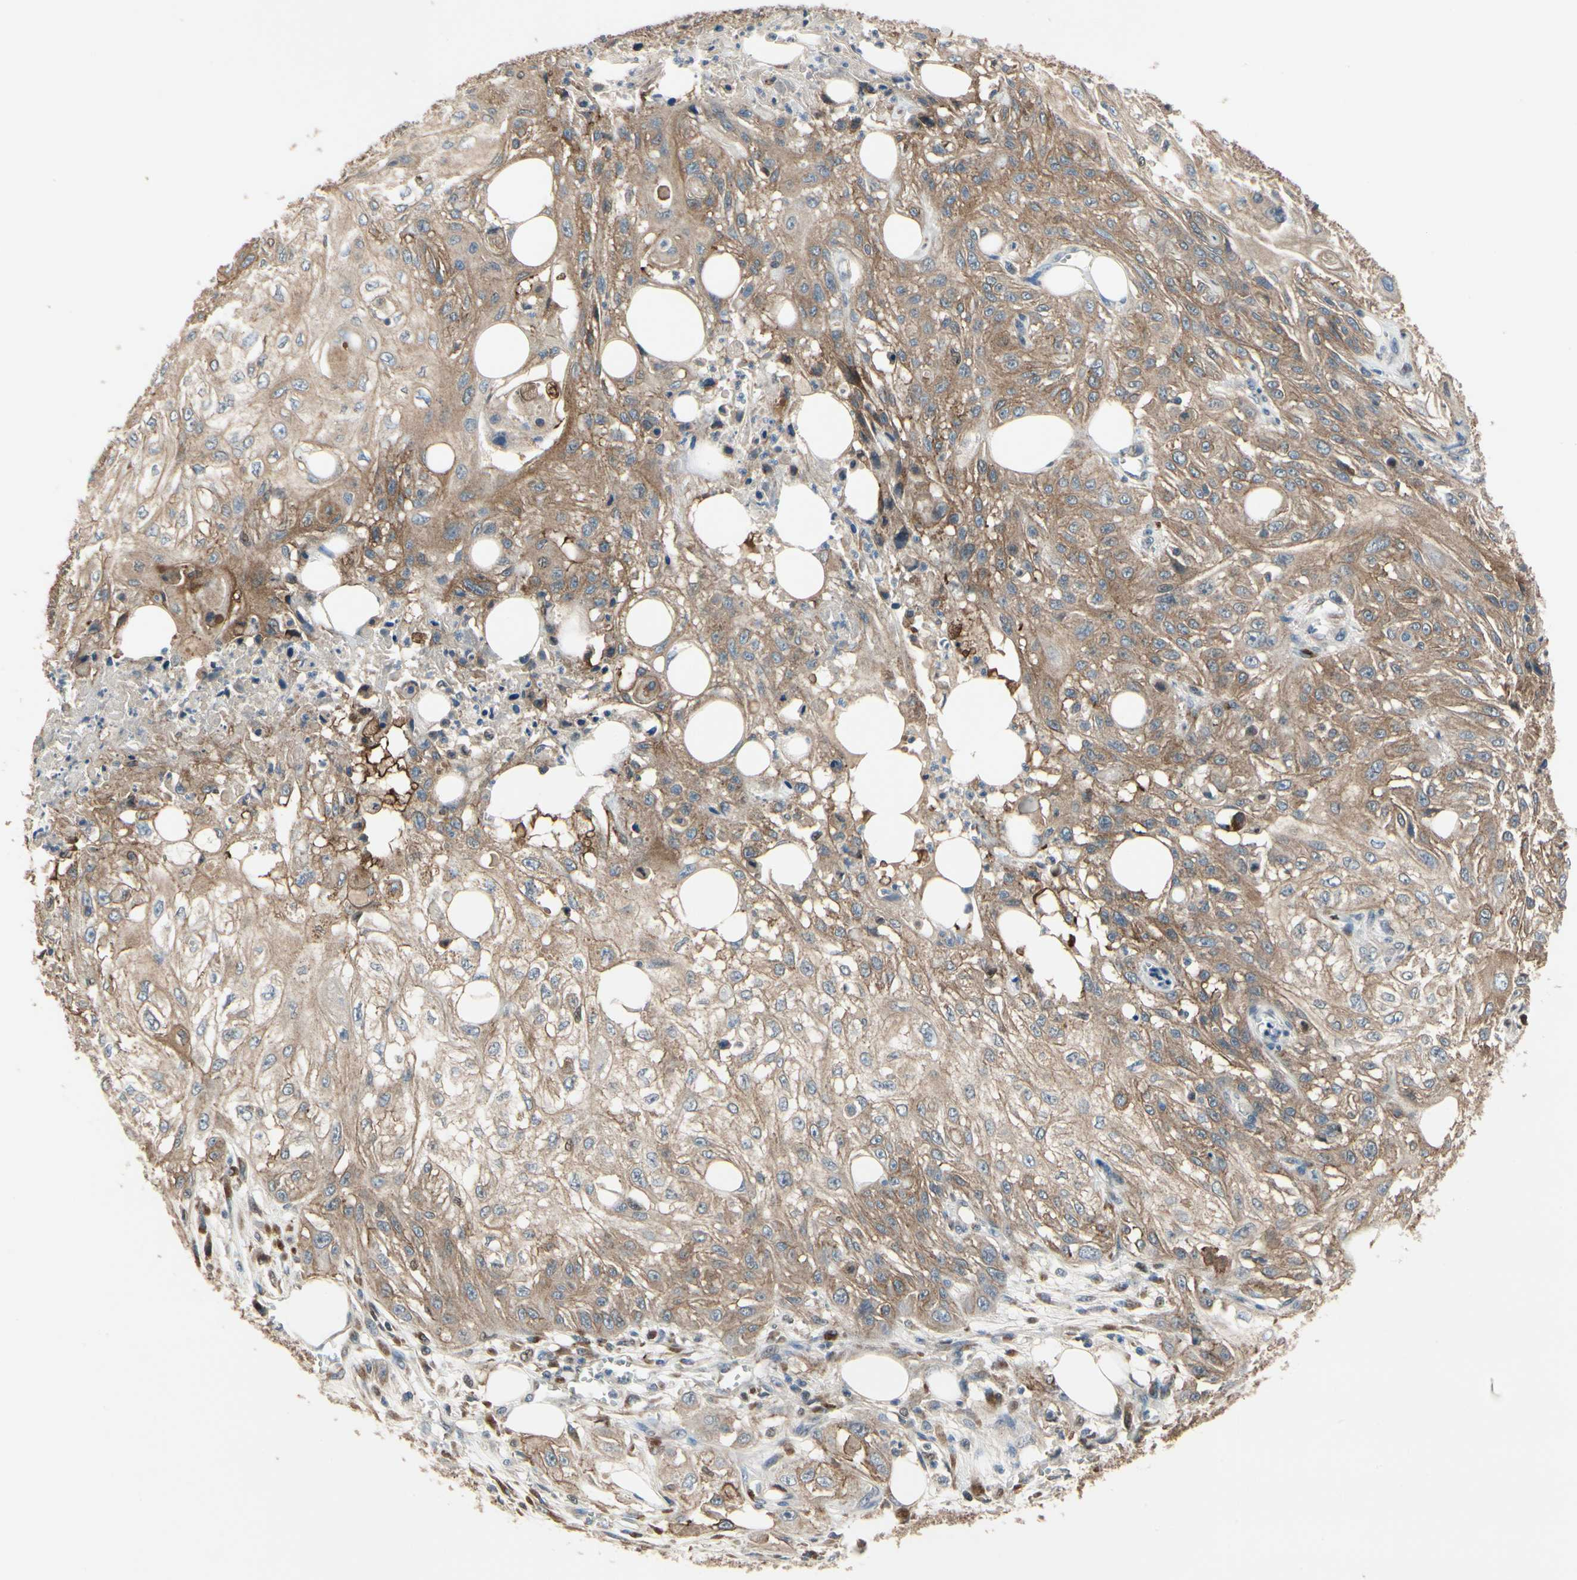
{"staining": {"intensity": "moderate", "quantity": ">75%", "location": "cytoplasmic/membranous"}, "tissue": "skin cancer", "cell_type": "Tumor cells", "image_type": "cancer", "snomed": [{"axis": "morphology", "description": "Squamous cell carcinoma, NOS"}, {"axis": "topography", "description": "Skin"}], "caption": "Skin cancer was stained to show a protein in brown. There is medium levels of moderate cytoplasmic/membranous positivity in approximately >75% of tumor cells.", "gene": "CGREF1", "patient": {"sex": "male", "age": 75}}